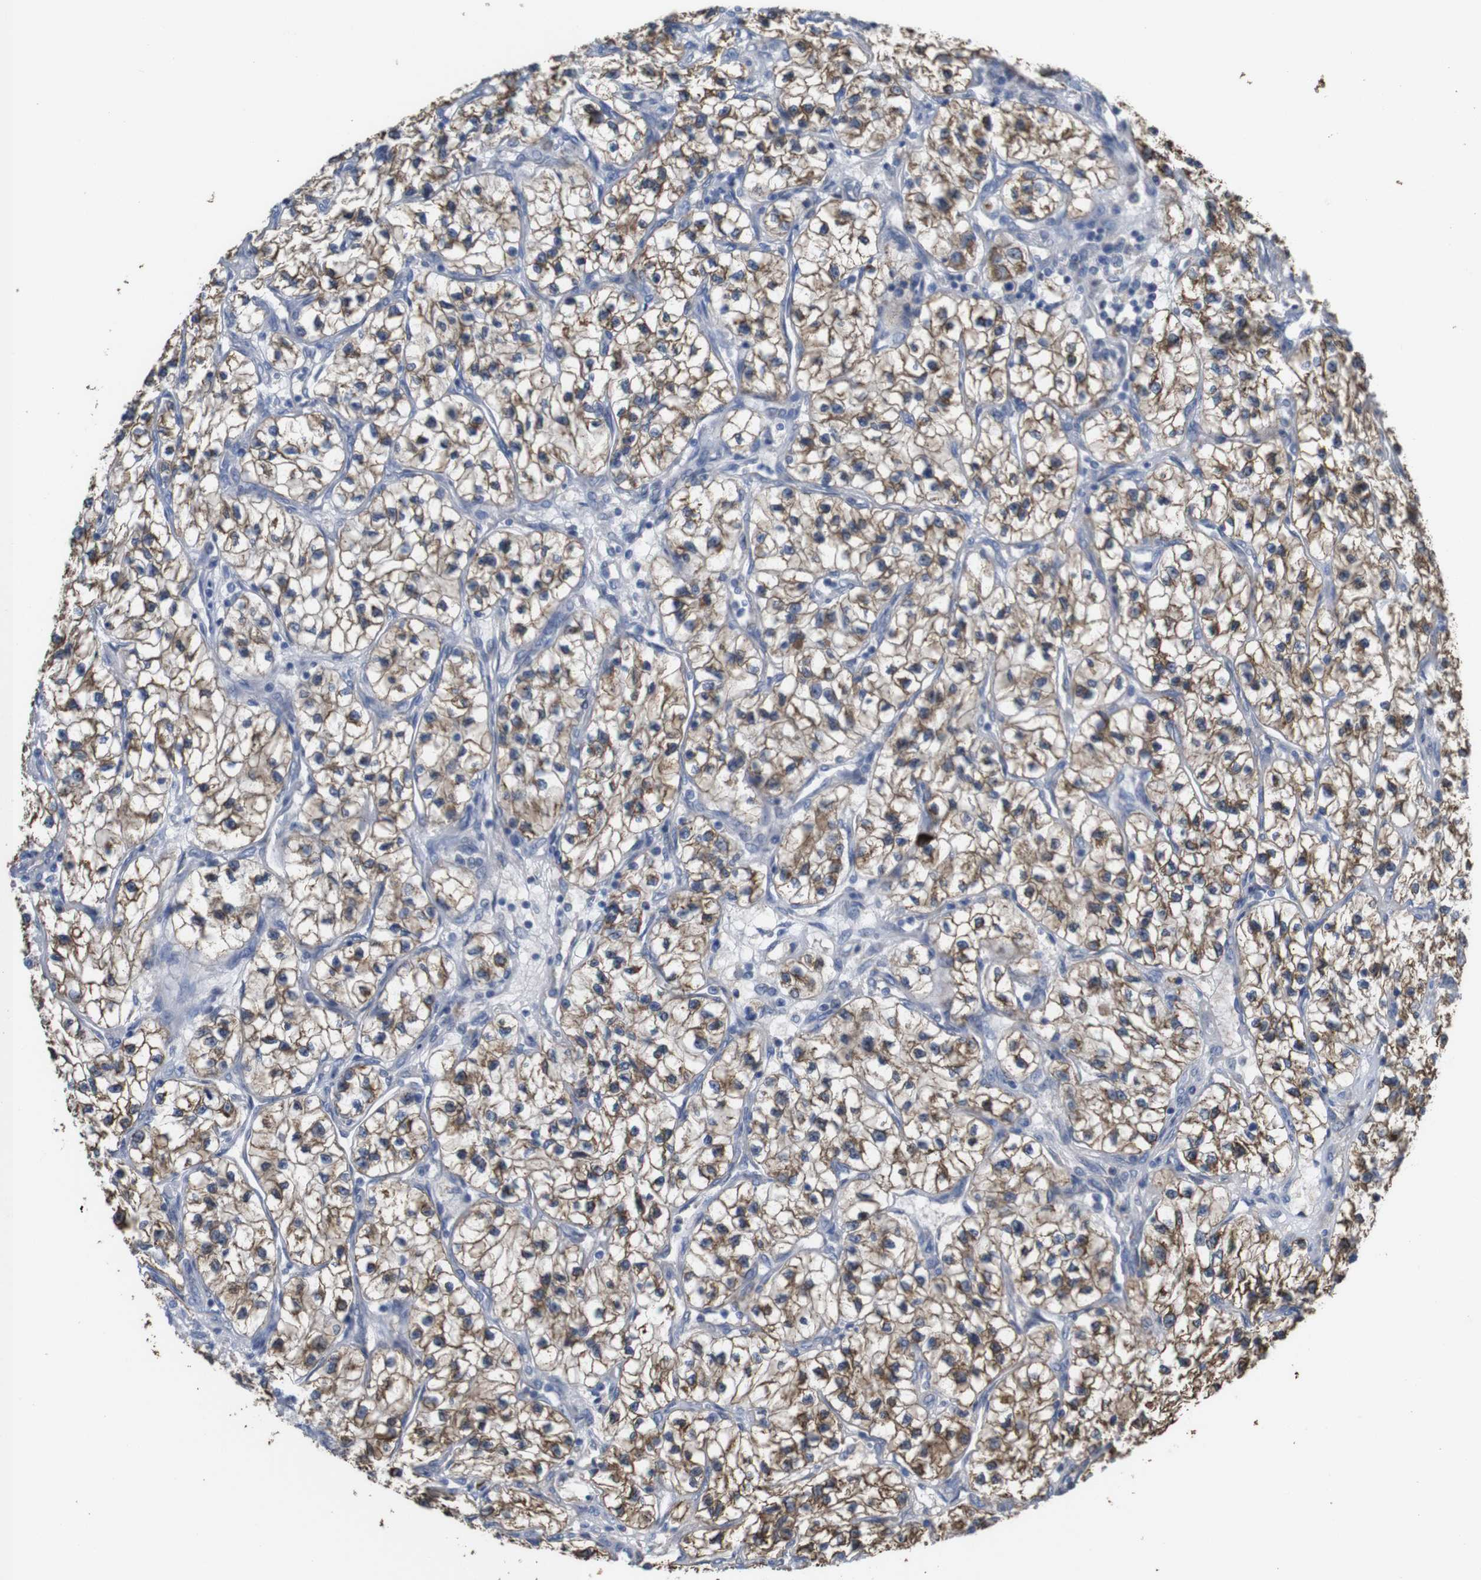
{"staining": {"intensity": "moderate", "quantity": ">75%", "location": "cytoplasmic/membranous"}, "tissue": "renal cancer", "cell_type": "Tumor cells", "image_type": "cancer", "snomed": [{"axis": "morphology", "description": "Adenocarcinoma, NOS"}, {"axis": "topography", "description": "Kidney"}], "caption": "An image showing moderate cytoplasmic/membranous positivity in about >75% of tumor cells in renal adenocarcinoma, as visualized by brown immunohistochemical staining.", "gene": "PTPRR", "patient": {"sex": "female", "age": 57}}